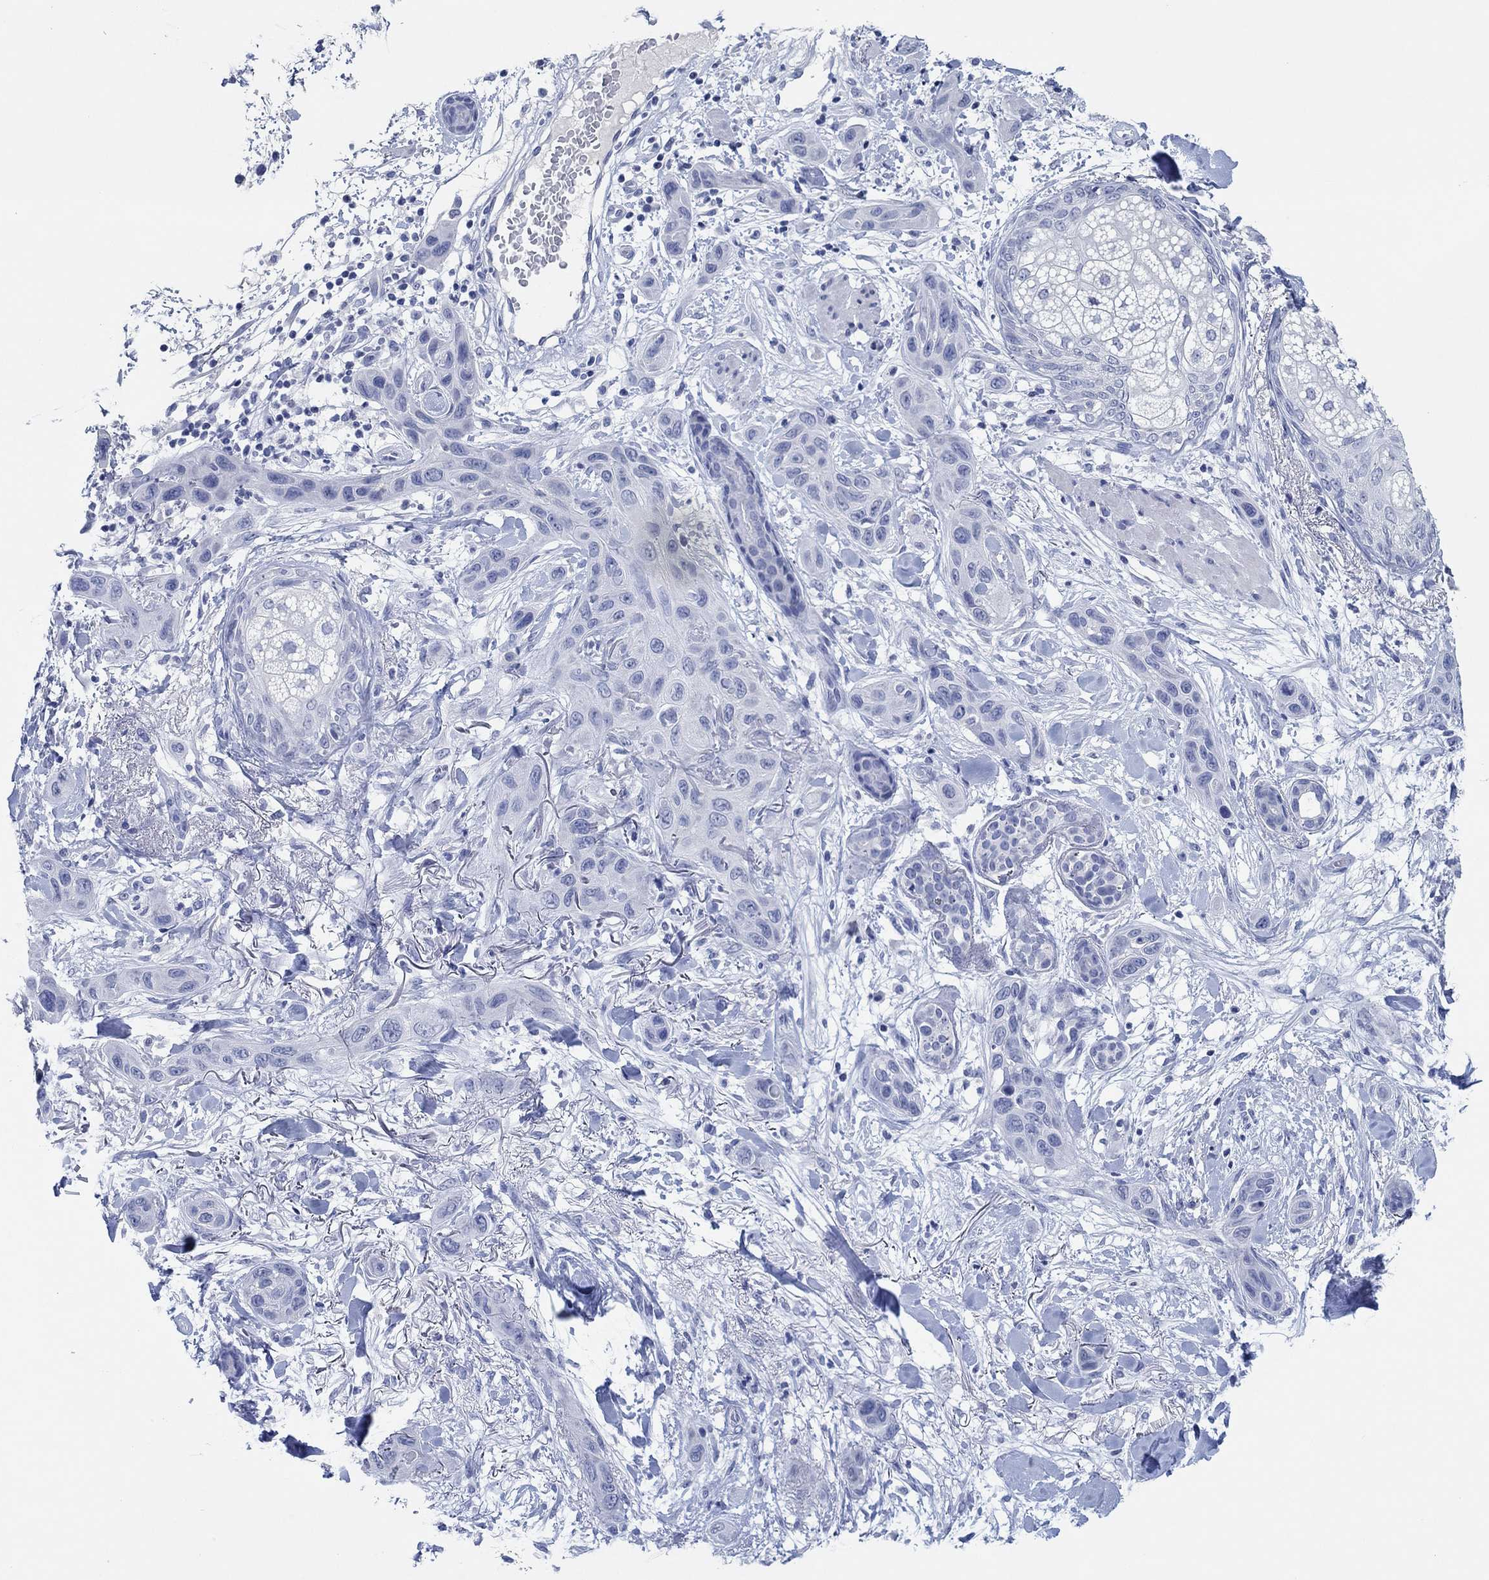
{"staining": {"intensity": "negative", "quantity": "none", "location": "none"}, "tissue": "skin cancer", "cell_type": "Tumor cells", "image_type": "cancer", "snomed": [{"axis": "morphology", "description": "Squamous cell carcinoma, NOS"}, {"axis": "topography", "description": "Skin"}], "caption": "Immunohistochemical staining of human skin cancer reveals no significant expression in tumor cells.", "gene": "POU5F1", "patient": {"sex": "male", "age": 78}}